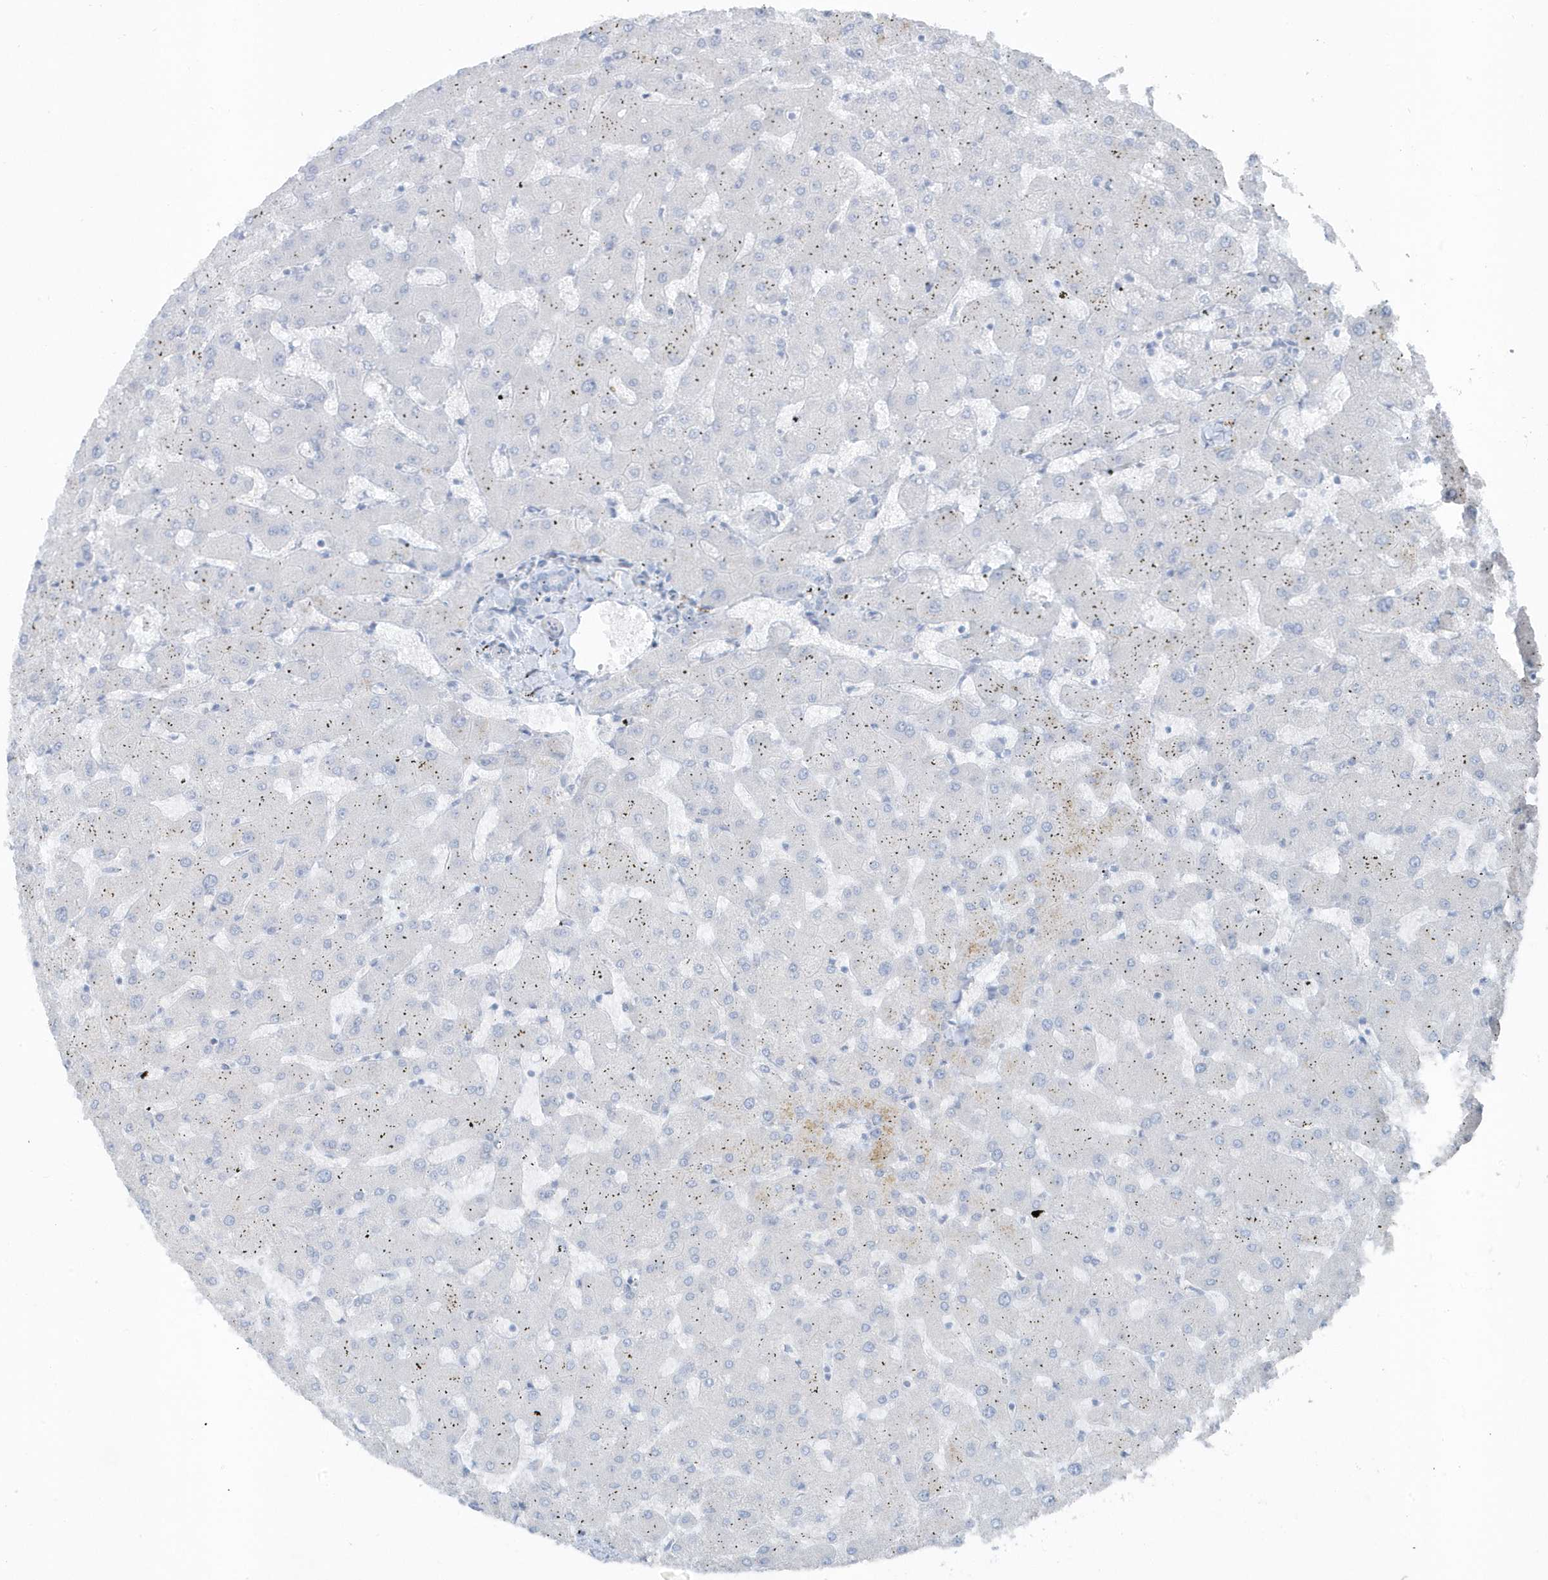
{"staining": {"intensity": "negative", "quantity": "none", "location": "none"}, "tissue": "liver", "cell_type": "Cholangiocytes", "image_type": "normal", "snomed": [{"axis": "morphology", "description": "Normal tissue, NOS"}, {"axis": "topography", "description": "Liver"}], "caption": "This is a photomicrograph of IHC staining of normal liver, which shows no positivity in cholangiocytes. The staining is performed using DAB brown chromogen with nuclei counter-stained in using hematoxylin.", "gene": "FAM98A", "patient": {"sex": "female", "age": 63}}